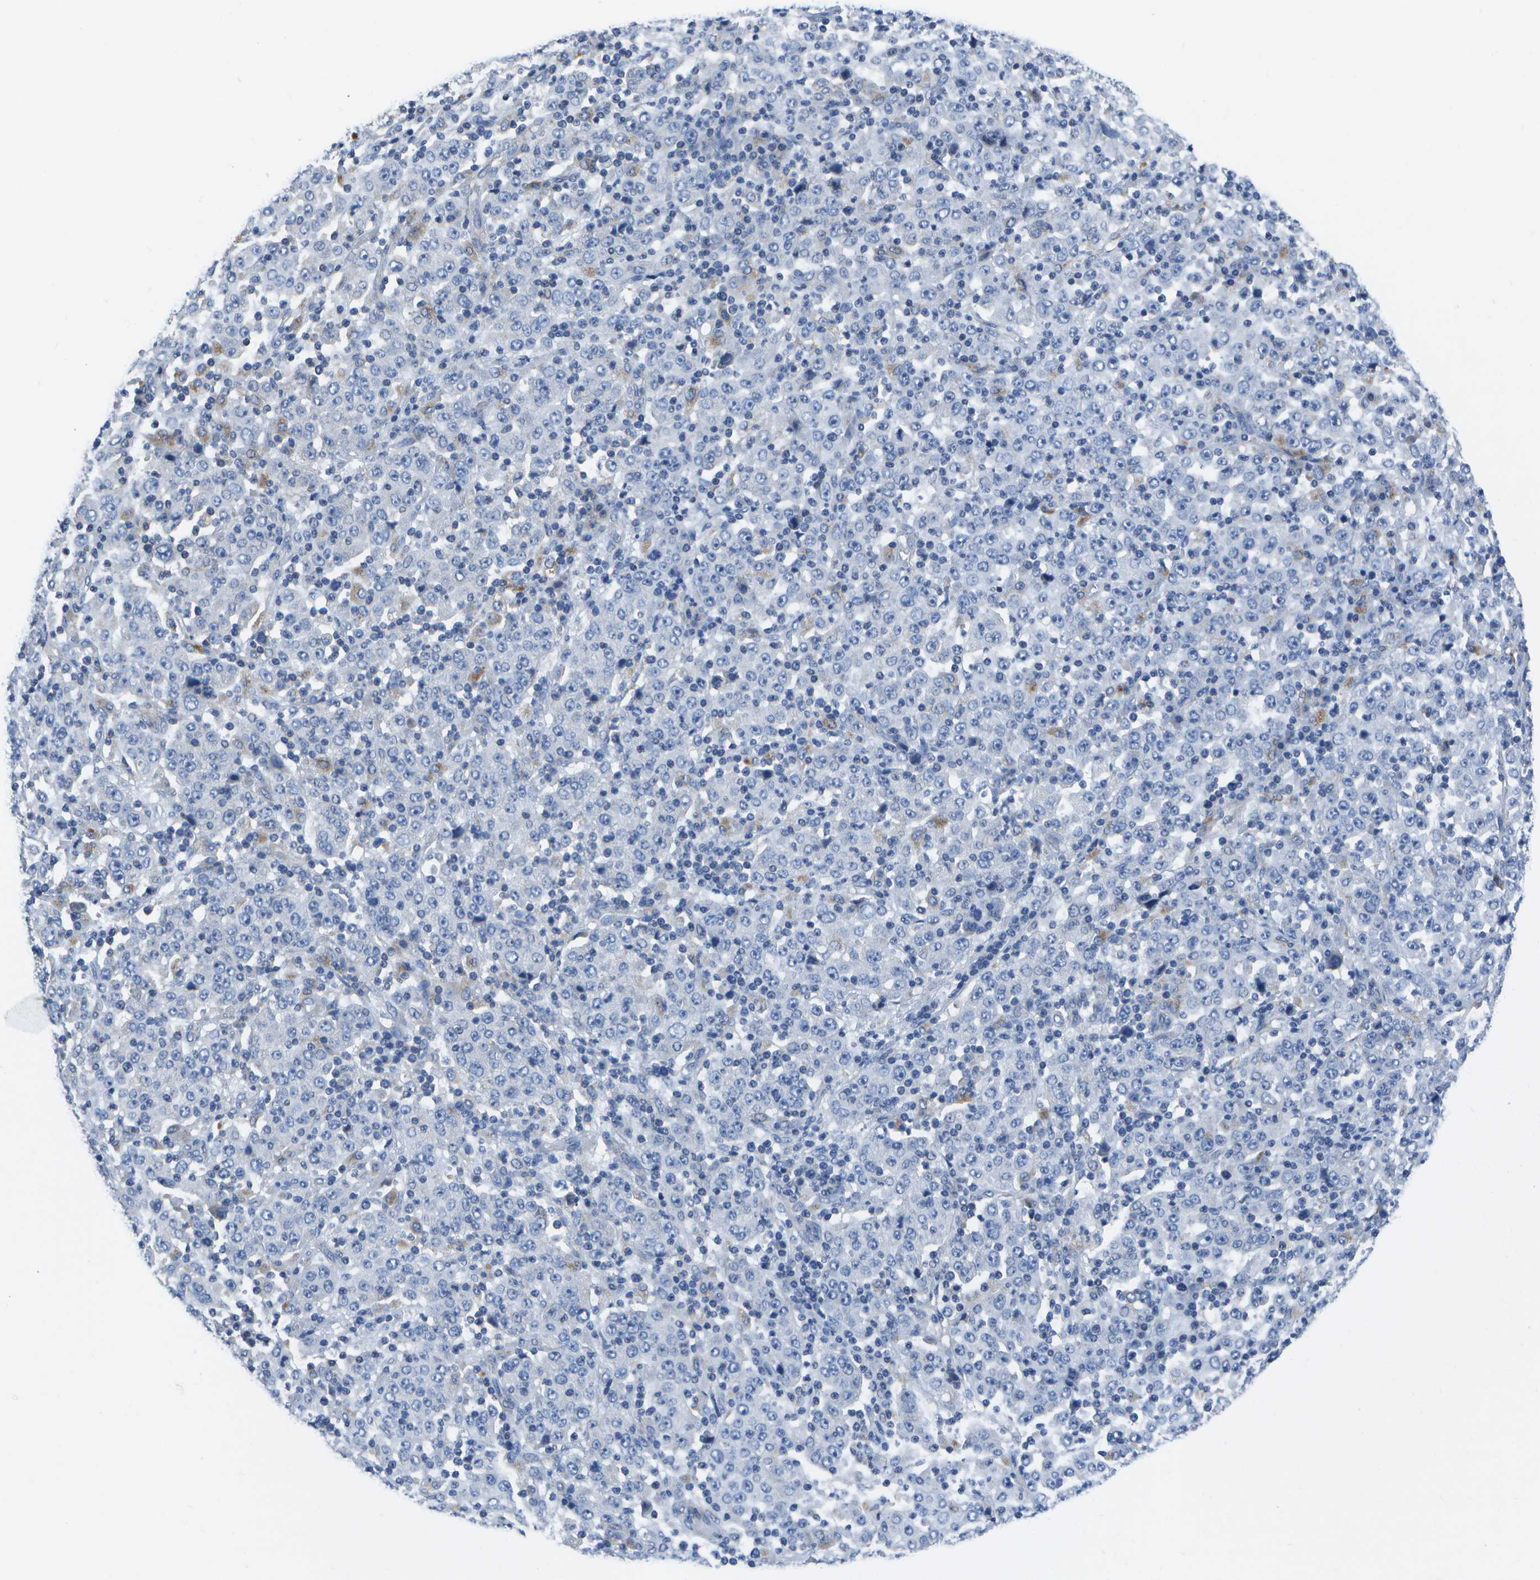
{"staining": {"intensity": "negative", "quantity": "none", "location": "none"}, "tissue": "stomach cancer", "cell_type": "Tumor cells", "image_type": "cancer", "snomed": [{"axis": "morphology", "description": "Normal tissue, NOS"}, {"axis": "morphology", "description": "Adenocarcinoma, NOS"}, {"axis": "topography", "description": "Stomach, upper"}, {"axis": "topography", "description": "Stomach"}], "caption": "The micrograph demonstrates no staining of tumor cells in stomach cancer (adenocarcinoma).", "gene": "DCT", "patient": {"sex": "male", "age": 59}}